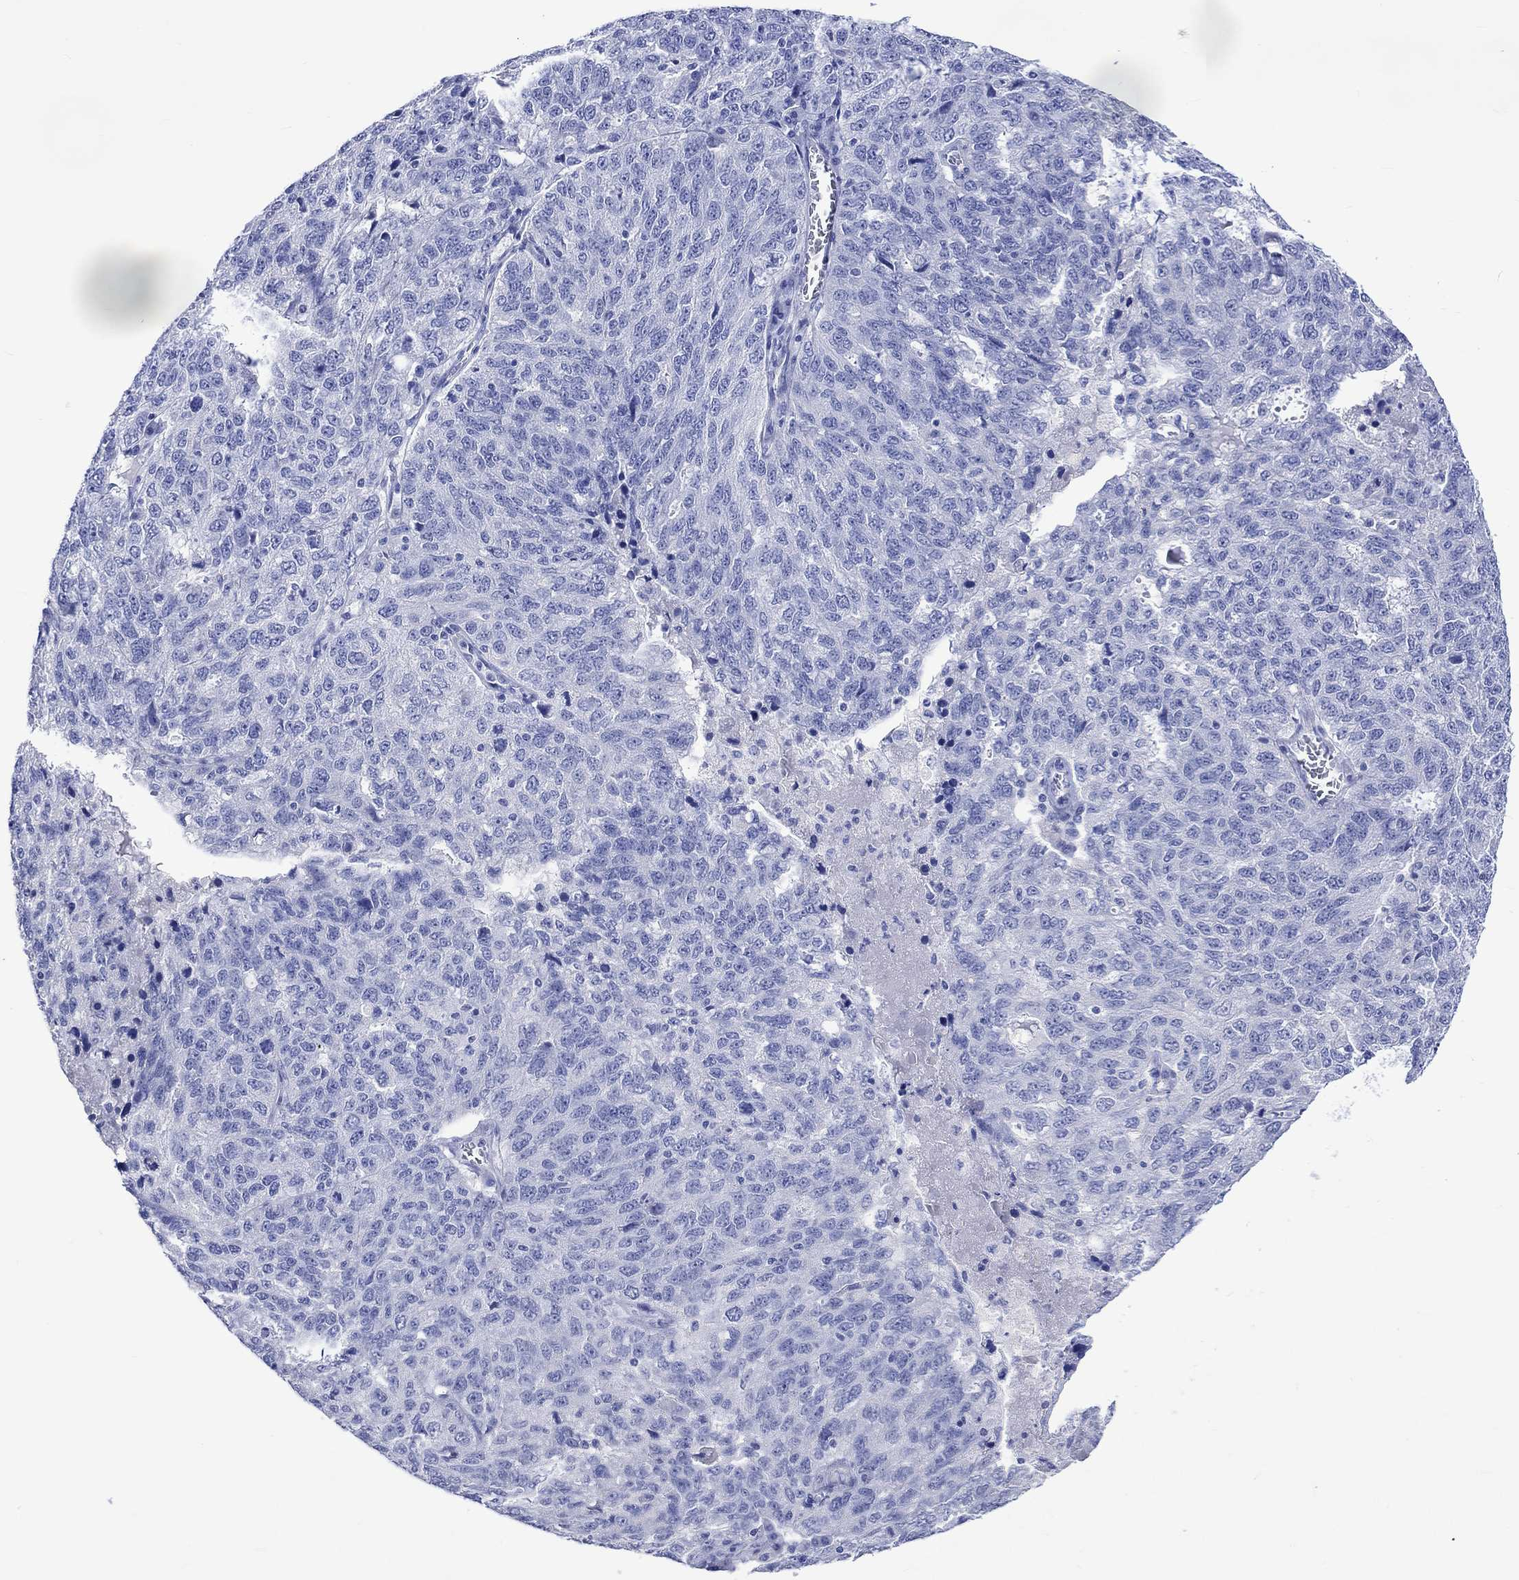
{"staining": {"intensity": "negative", "quantity": "none", "location": "none"}, "tissue": "ovarian cancer", "cell_type": "Tumor cells", "image_type": "cancer", "snomed": [{"axis": "morphology", "description": "Cystadenocarcinoma, serous, NOS"}, {"axis": "topography", "description": "Ovary"}], "caption": "This is a photomicrograph of immunohistochemistry staining of ovarian serous cystadenocarcinoma, which shows no positivity in tumor cells.", "gene": "HARBI1", "patient": {"sex": "female", "age": 71}}